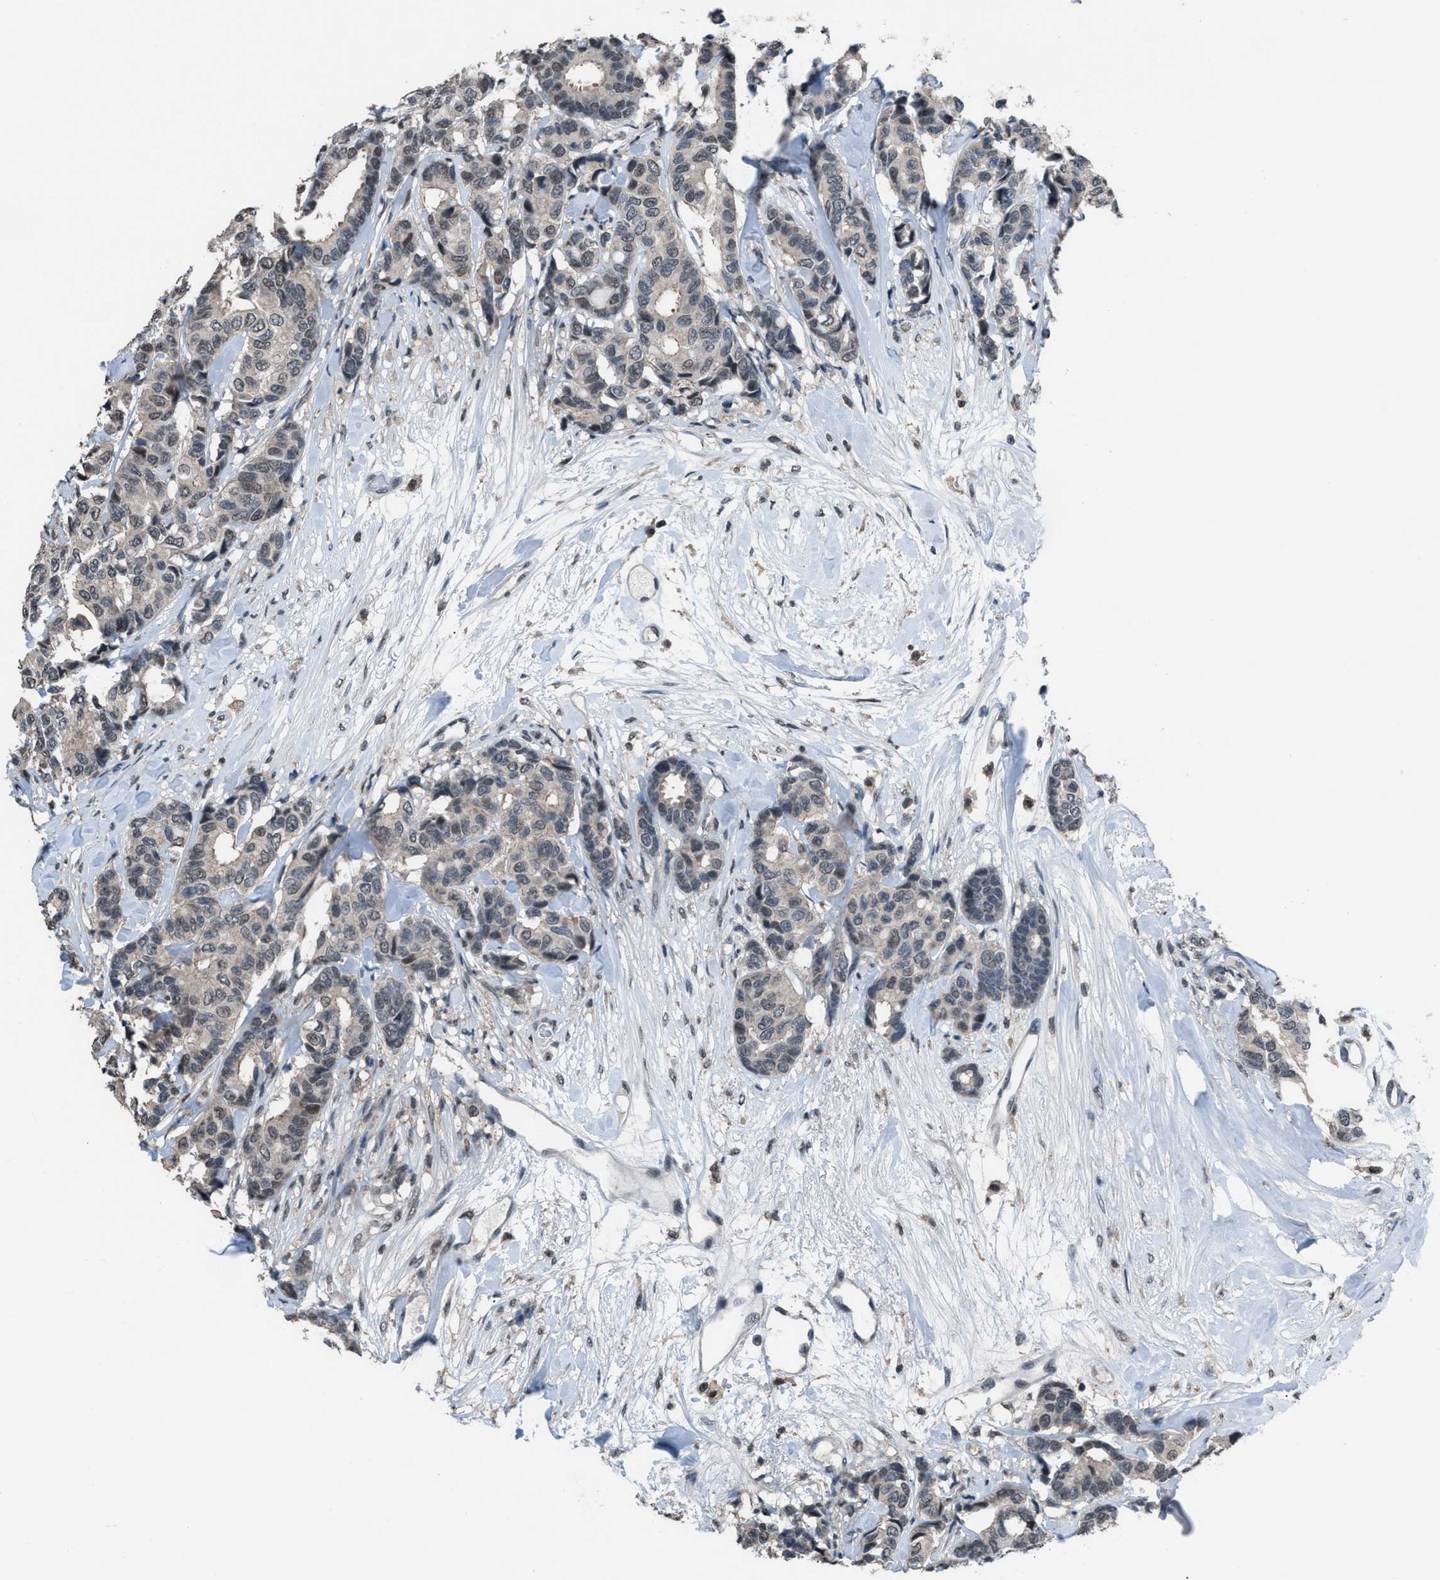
{"staining": {"intensity": "weak", "quantity": "25%-75%", "location": "nuclear"}, "tissue": "breast cancer", "cell_type": "Tumor cells", "image_type": "cancer", "snomed": [{"axis": "morphology", "description": "Duct carcinoma"}, {"axis": "topography", "description": "Breast"}], "caption": "Immunohistochemical staining of human breast intraductal carcinoma displays low levels of weak nuclear protein positivity in approximately 25%-75% of tumor cells.", "gene": "ZNF276", "patient": {"sex": "female", "age": 87}}